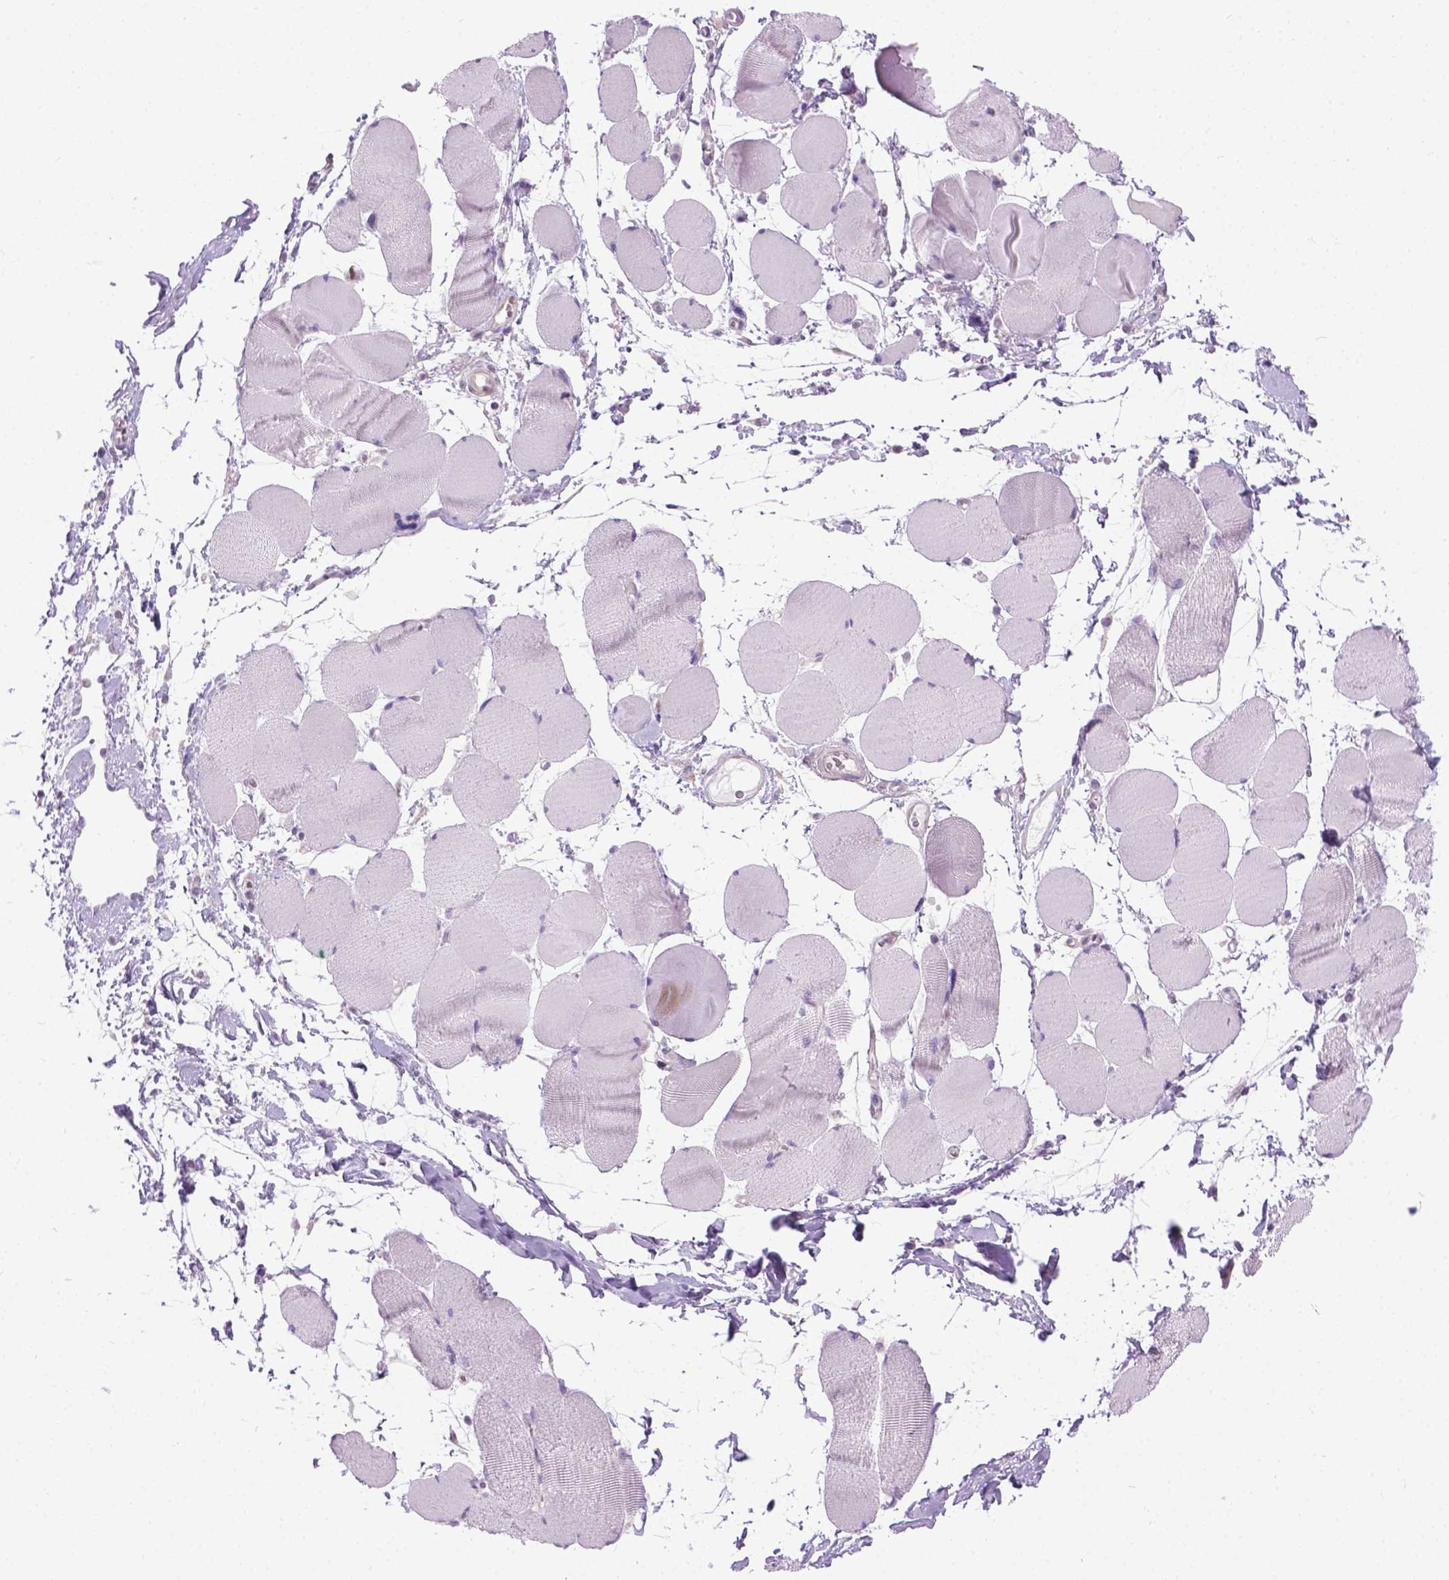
{"staining": {"intensity": "negative", "quantity": "none", "location": "none"}, "tissue": "skeletal muscle", "cell_type": "Myocytes", "image_type": "normal", "snomed": [{"axis": "morphology", "description": "Normal tissue, NOS"}, {"axis": "topography", "description": "Skeletal muscle"}], "caption": "Immunohistochemistry (IHC) of benign skeletal muscle exhibits no staining in myocytes.", "gene": "APCDD1L", "patient": {"sex": "female", "age": 75}}